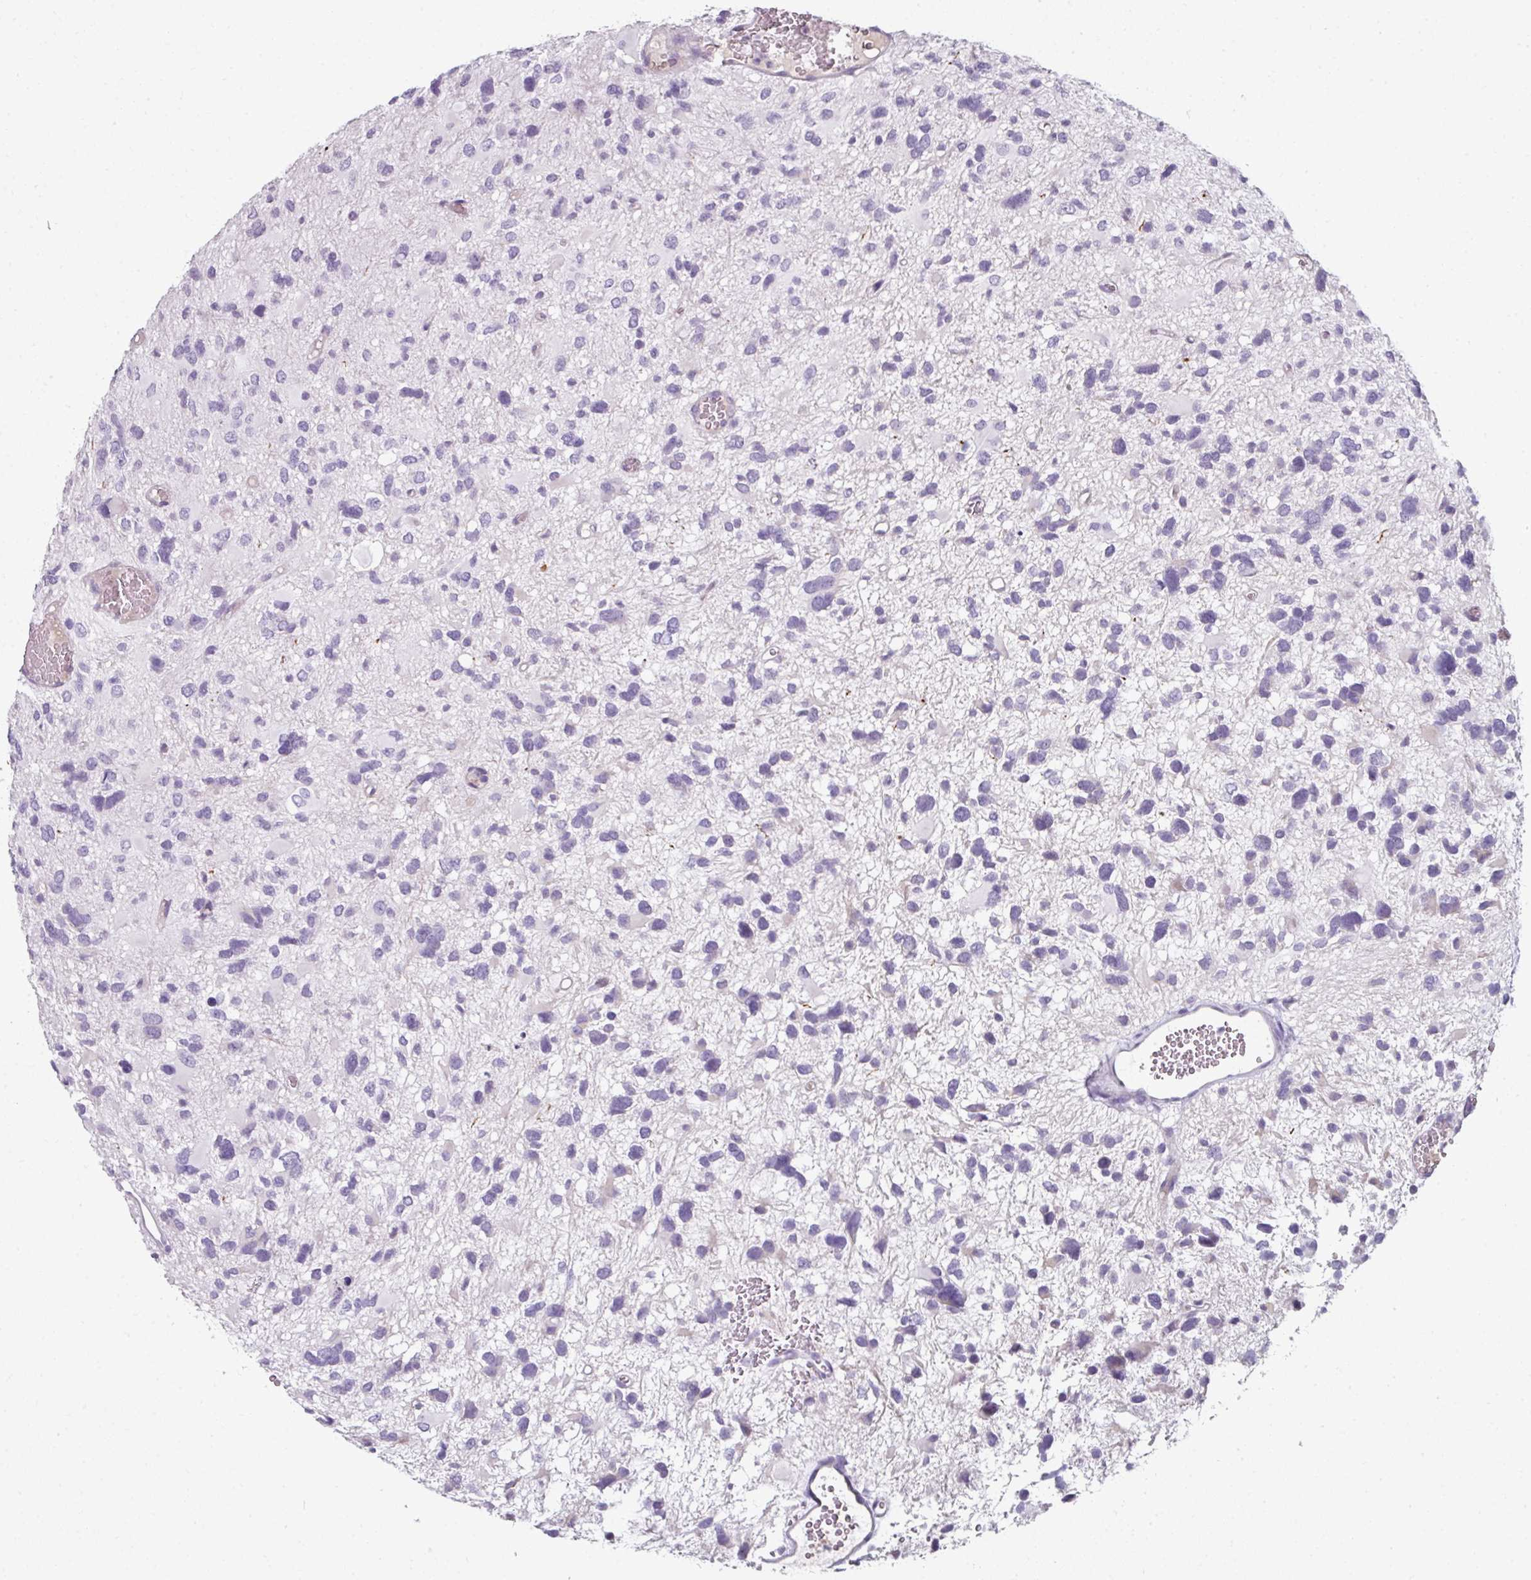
{"staining": {"intensity": "negative", "quantity": "none", "location": "none"}, "tissue": "glioma", "cell_type": "Tumor cells", "image_type": "cancer", "snomed": [{"axis": "morphology", "description": "Glioma, malignant, High grade"}, {"axis": "topography", "description": "Brain"}], "caption": "Histopathology image shows no protein staining in tumor cells of malignant glioma (high-grade) tissue.", "gene": "FHAD1", "patient": {"sex": "female", "age": 11}}